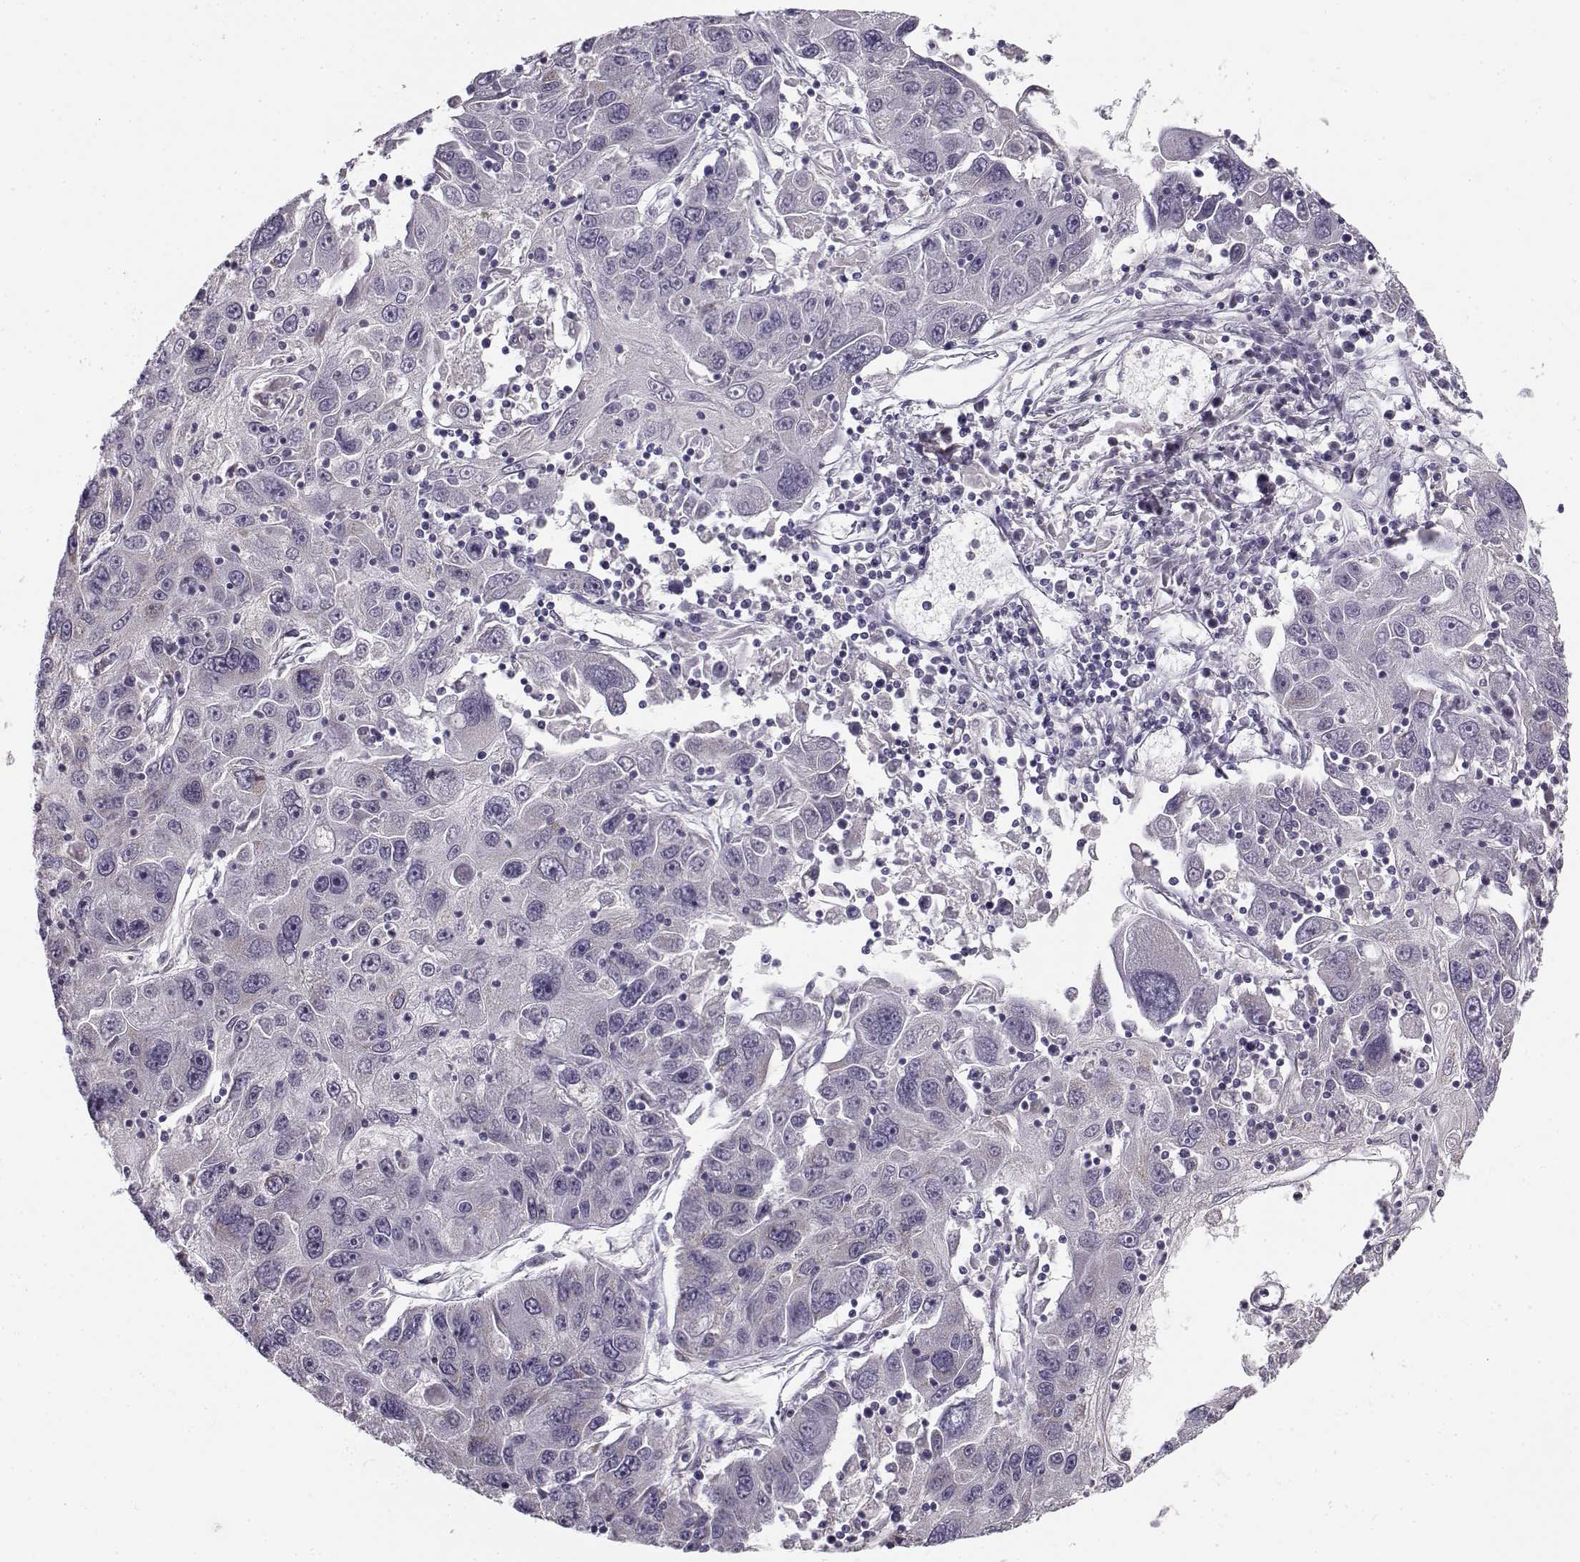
{"staining": {"intensity": "negative", "quantity": "none", "location": "none"}, "tissue": "stomach cancer", "cell_type": "Tumor cells", "image_type": "cancer", "snomed": [{"axis": "morphology", "description": "Adenocarcinoma, NOS"}, {"axis": "topography", "description": "Stomach"}], "caption": "The micrograph exhibits no staining of tumor cells in adenocarcinoma (stomach).", "gene": "SLC4A5", "patient": {"sex": "male", "age": 56}}